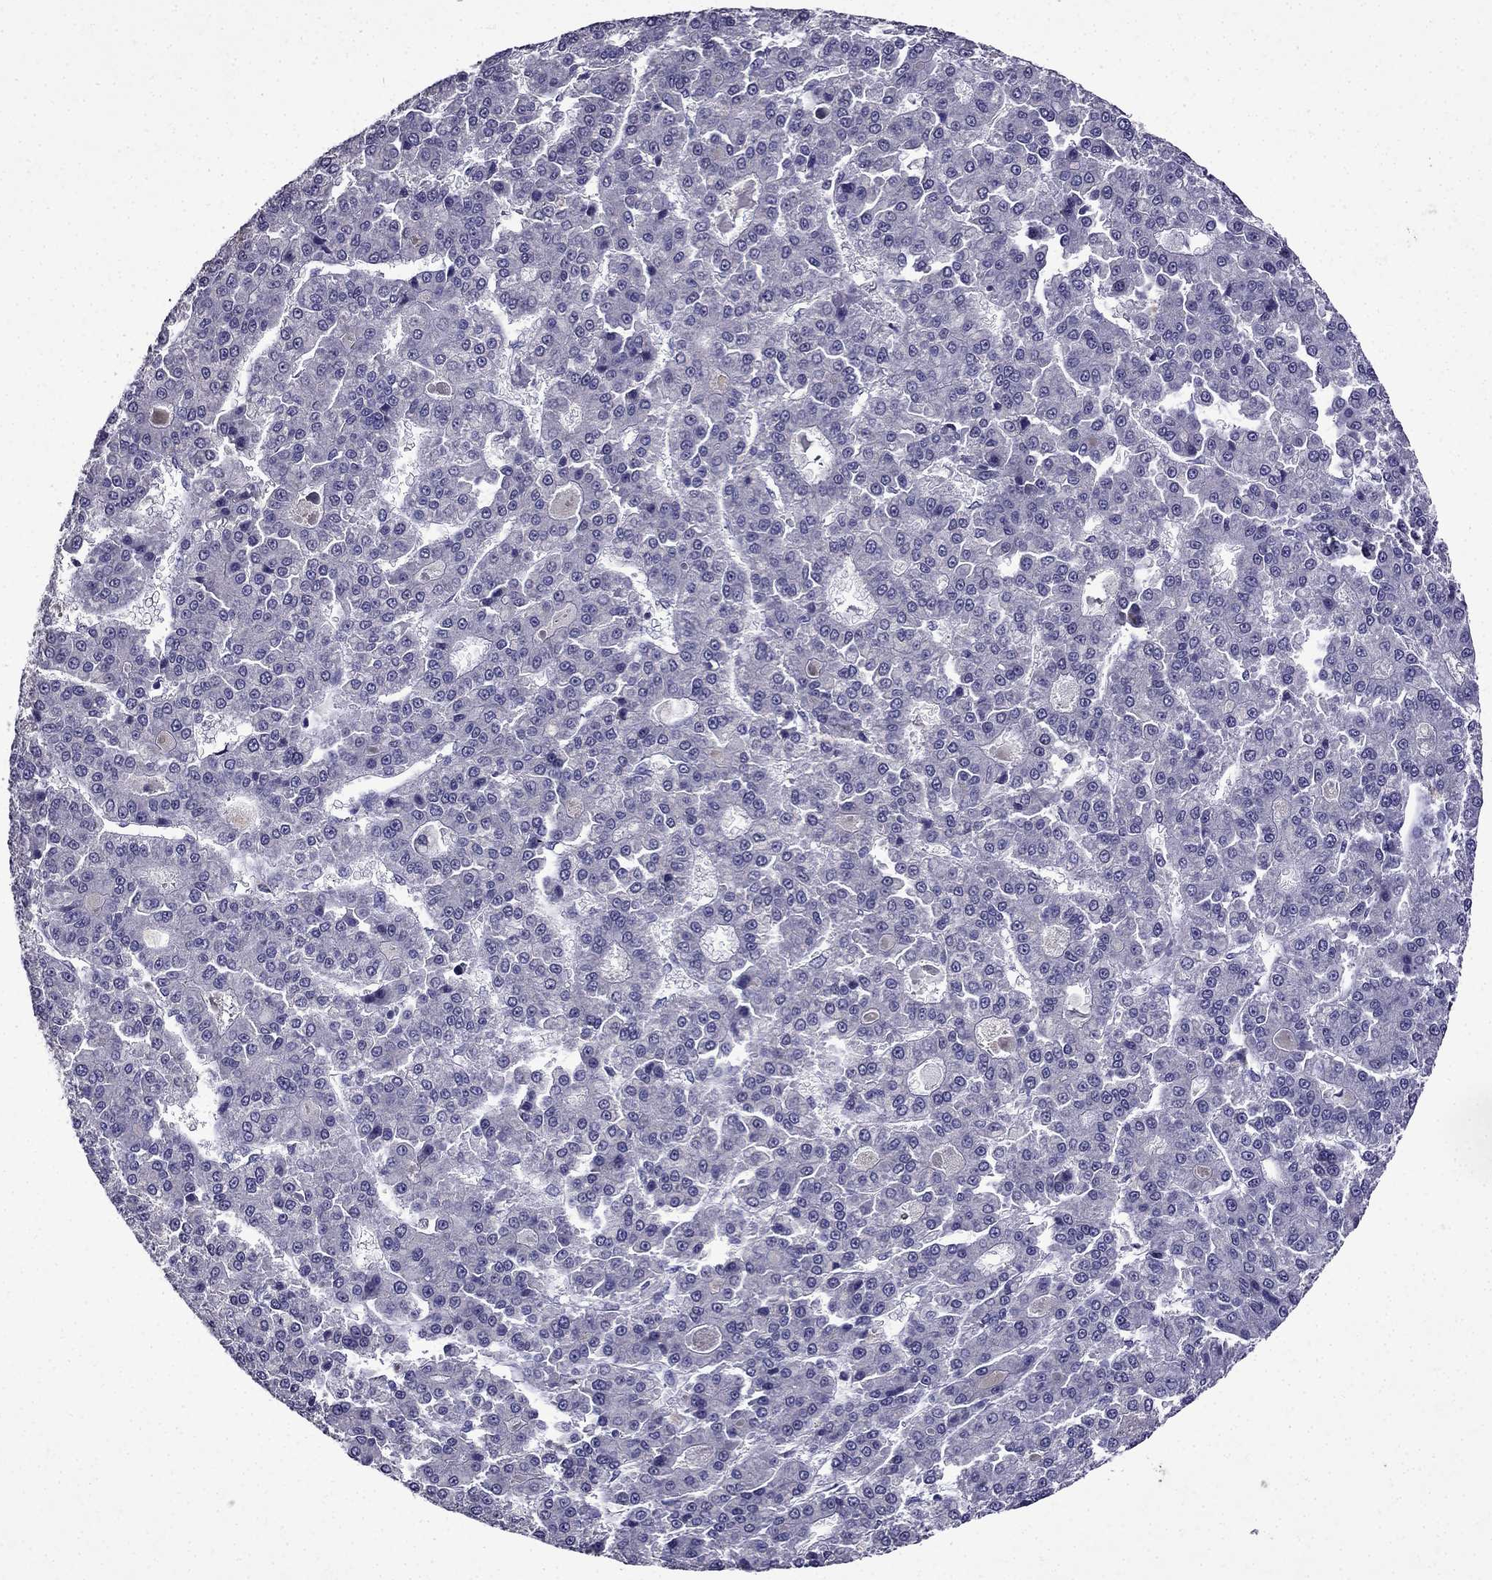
{"staining": {"intensity": "negative", "quantity": "none", "location": "none"}, "tissue": "liver cancer", "cell_type": "Tumor cells", "image_type": "cancer", "snomed": [{"axis": "morphology", "description": "Carcinoma, Hepatocellular, NOS"}, {"axis": "topography", "description": "Liver"}], "caption": "A photomicrograph of liver cancer stained for a protein displays no brown staining in tumor cells.", "gene": "DNAH17", "patient": {"sex": "male", "age": 70}}